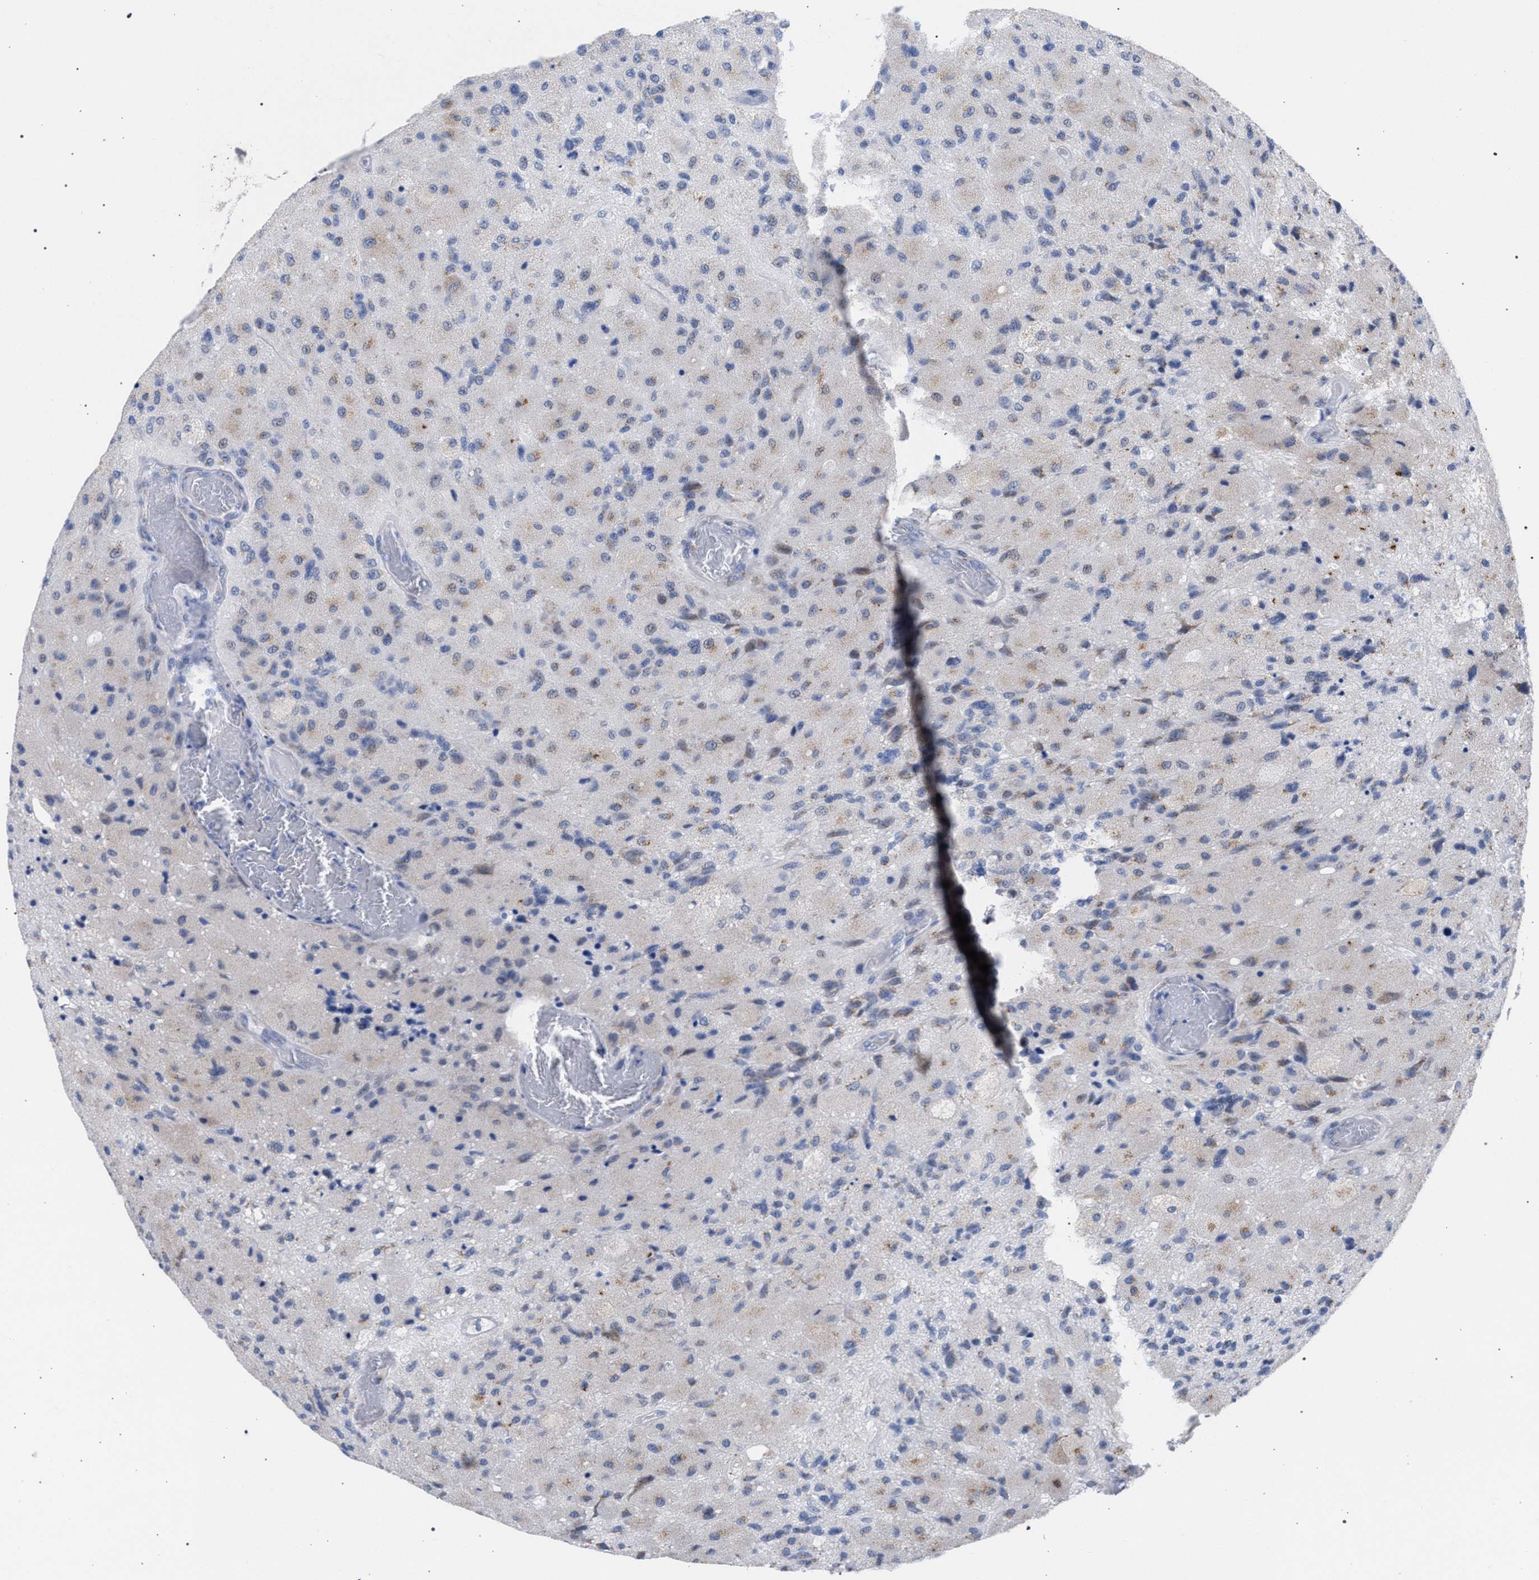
{"staining": {"intensity": "weak", "quantity": "<25%", "location": "cytoplasmic/membranous"}, "tissue": "glioma", "cell_type": "Tumor cells", "image_type": "cancer", "snomed": [{"axis": "morphology", "description": "Normal tissue, NOS"}, {"axis": "morphology", "description": "Glioma, malignant, High grade"}, {"axis": "topography", "description": "Cerebral cortex"}], "caption": "An image of human glioma is negative for staining in tumor cells. The staining is performed using DAB brown chromogen with nuclei counter-stained in using hematoxylin.", "gene": "GOLGA2", "patient": {"sex": "male", "age": 77}}